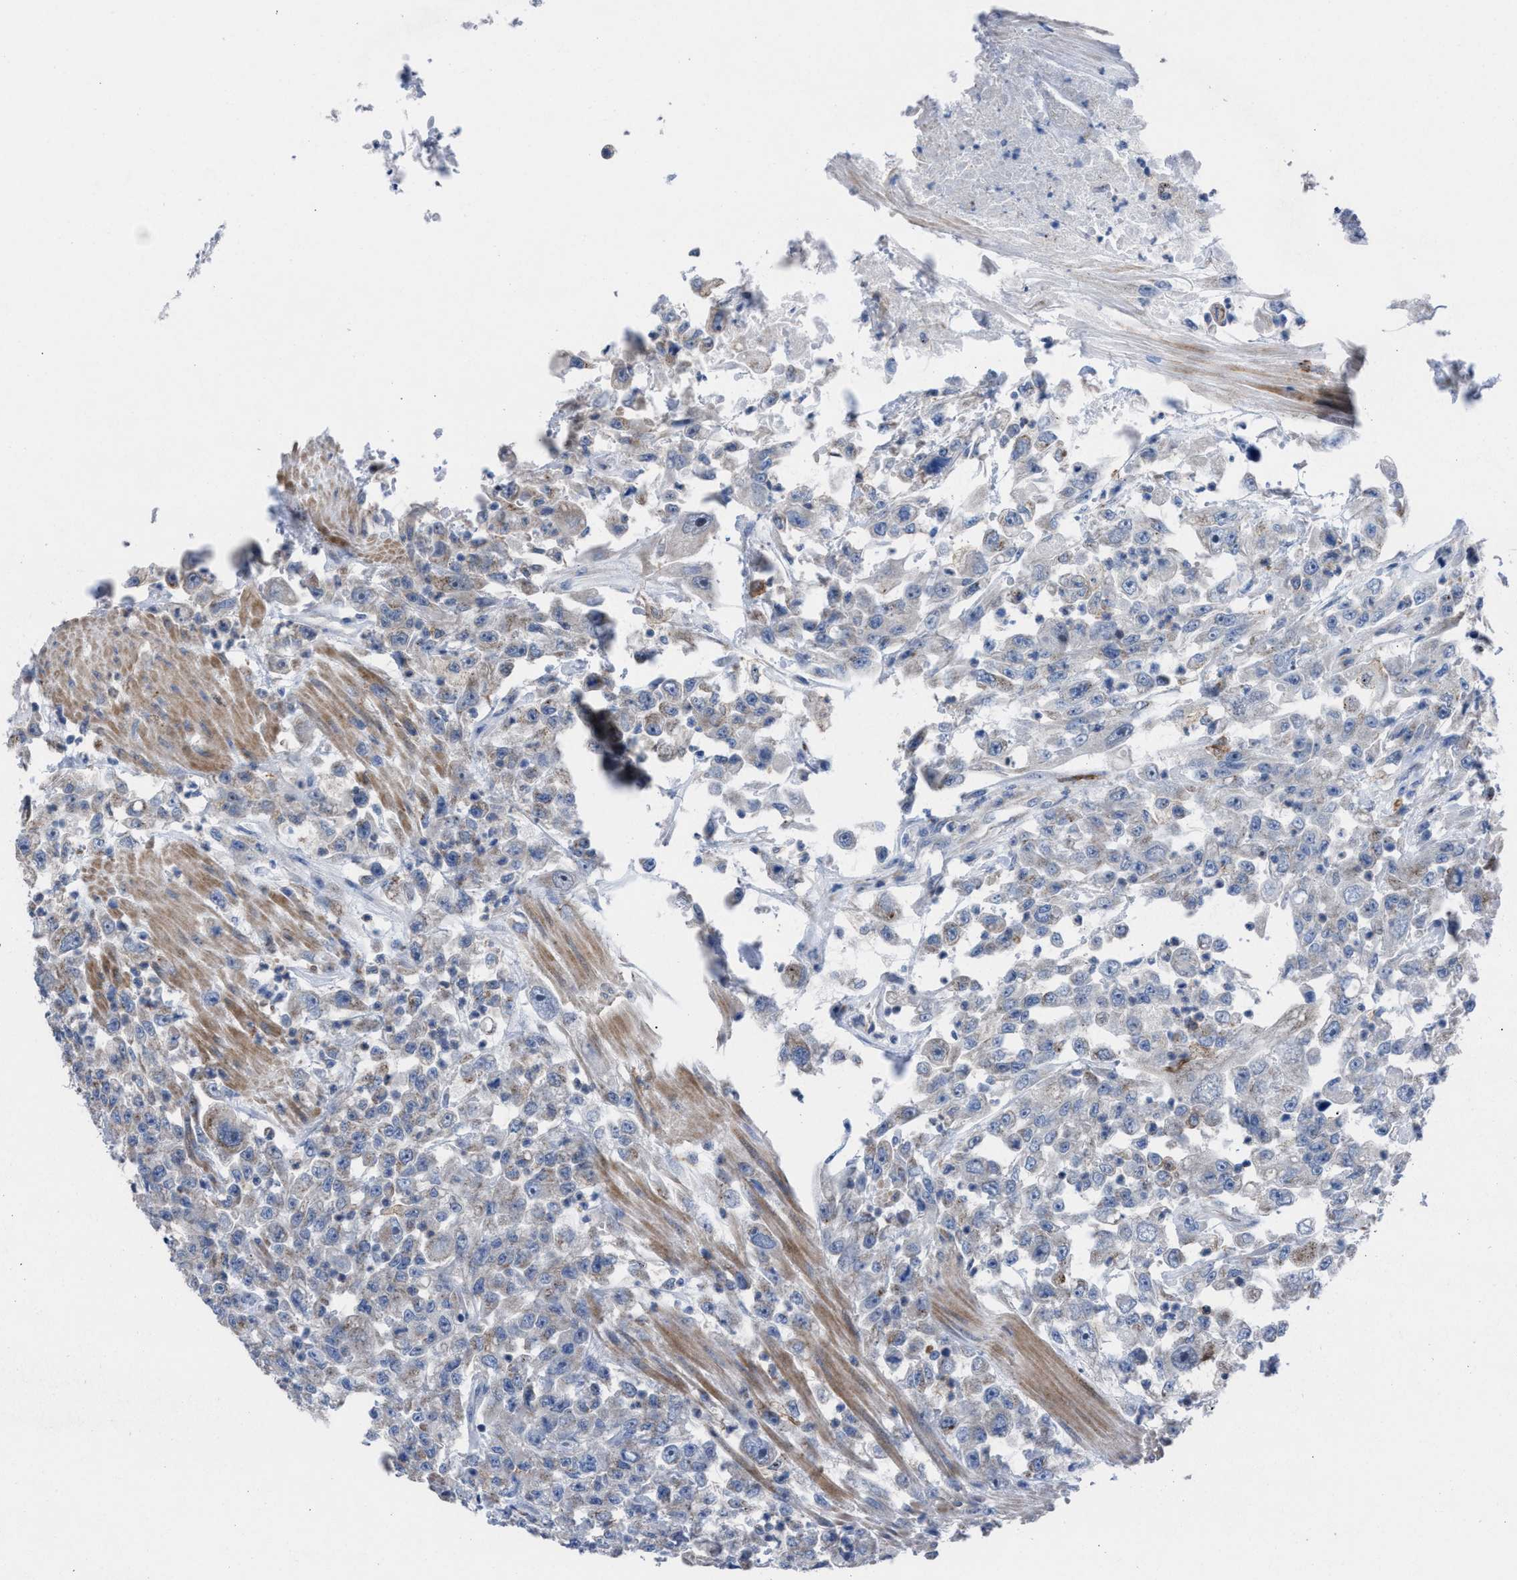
{"staining": {"intensity": "weak", "quantity": "<25%", "location": "cytoplasmic/membranous"}, "tissue": "urothelial cancer", "cell_type": "Tumor cells", "image_type": "cancer", "snomed": [{"axis": "morphology", "description": "Urothelial carcinoma, High grade"}, {"axis": "topography", "description": "Urinary bladder"}], "caption": "There is no significant expression in tumor cells of urothelial cancer. (DAB immunohistochemistry with hematoxylin counter stain).", "gene": "SLC47A1", "patient": {"sex": "male", "age": 46}}